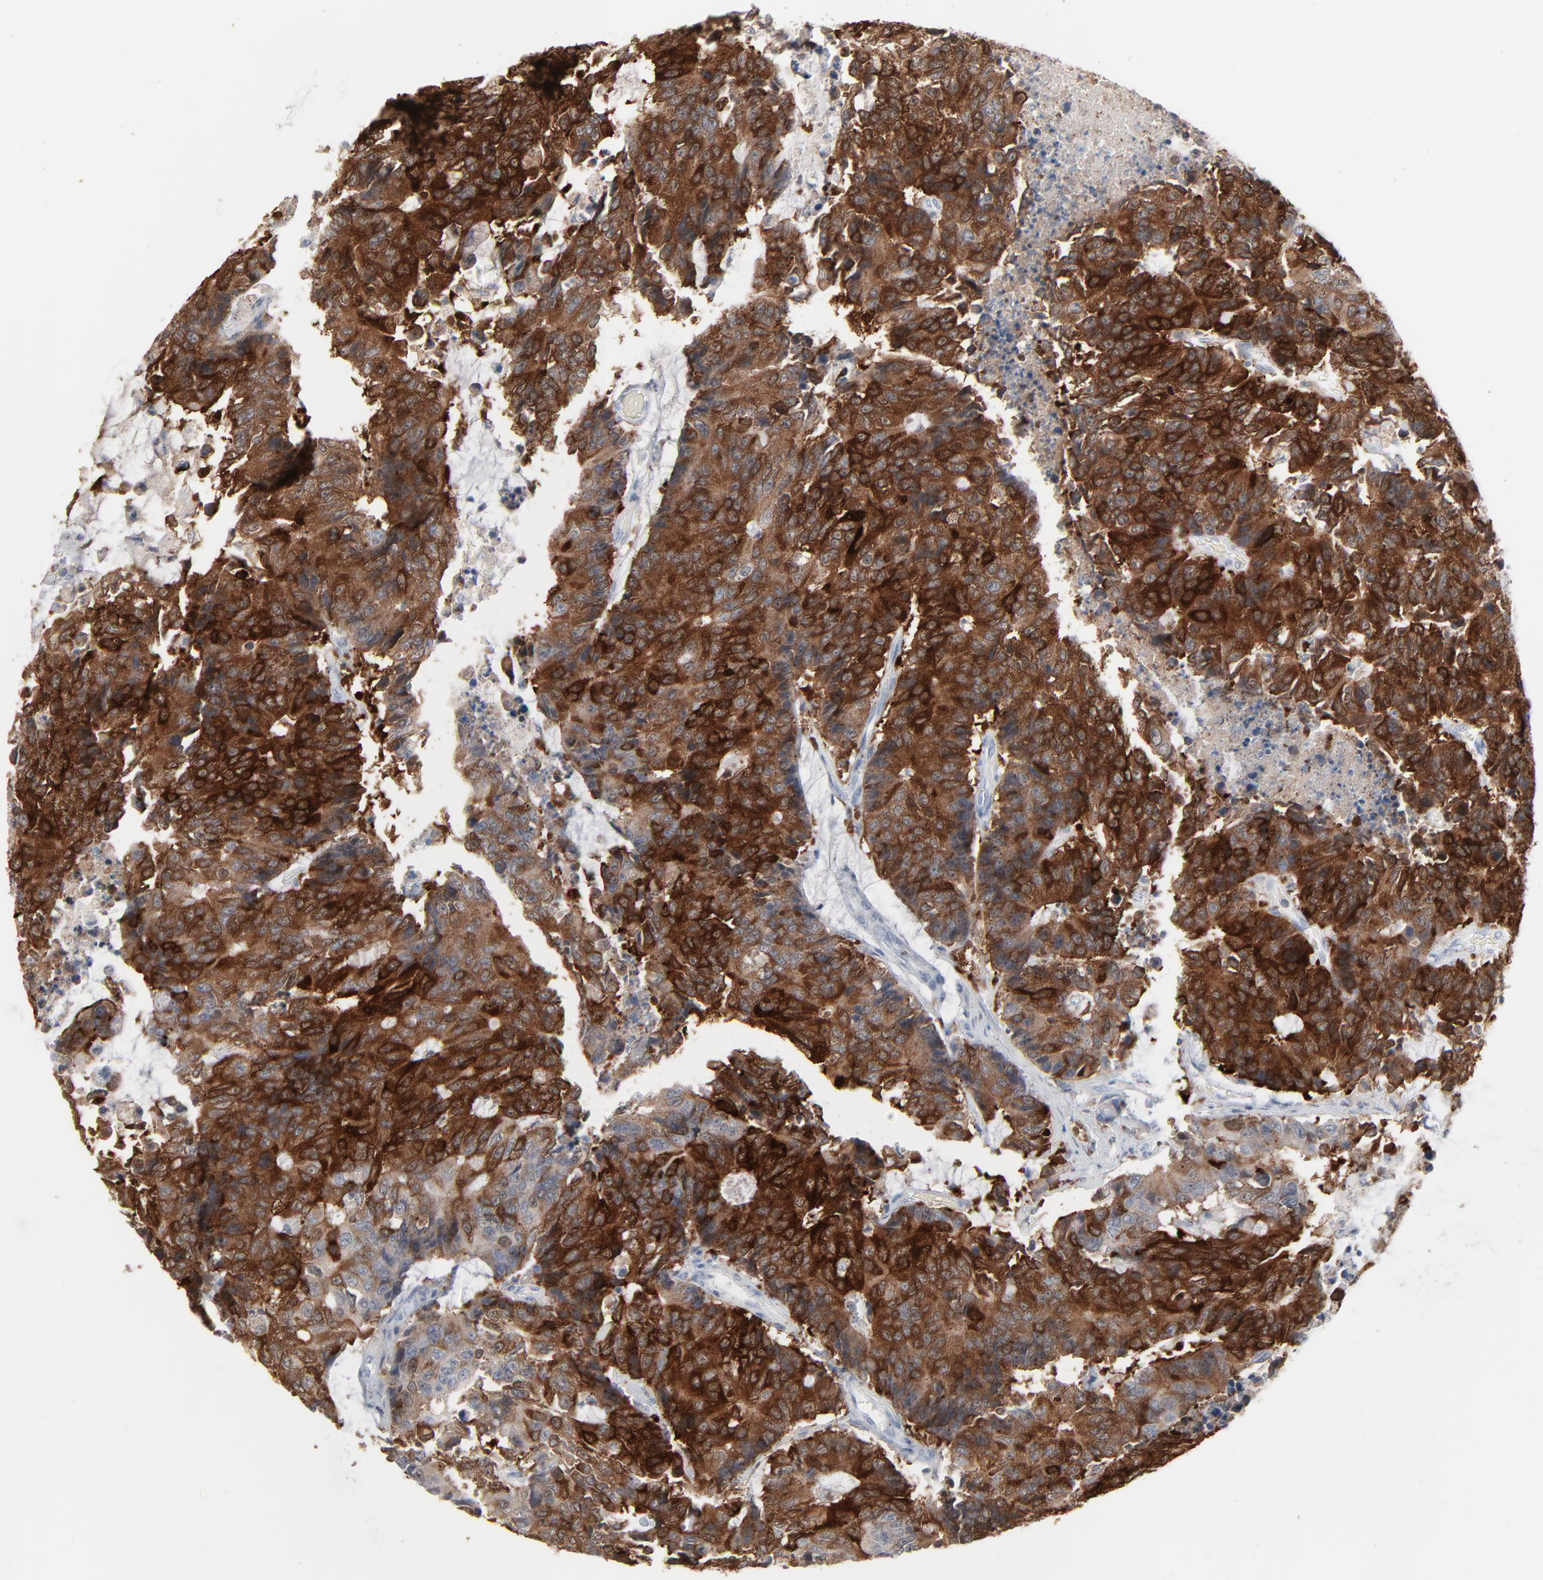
{"staining": {"intensity": "strong", "quantity": ">75%", "location": "cytoplasmic/membranous"}, "tissue": "colorectal cancer", "cell_type": "Tumor cells", "image_type": "cancer", "snomed": [{"axis": "morphology", "description": "Adenocarcinoma, NOS"}, {"axis": "topography", "description": "Colon"}], "caption": "Tumor cells reveal high levels of strong cytoplasmic/membranous staining in approximately >75% of cells in colorectal cancer (adenocarcinoma).", "gene": "PHGDH", "patient": {"sex": "female", "age": 86}}